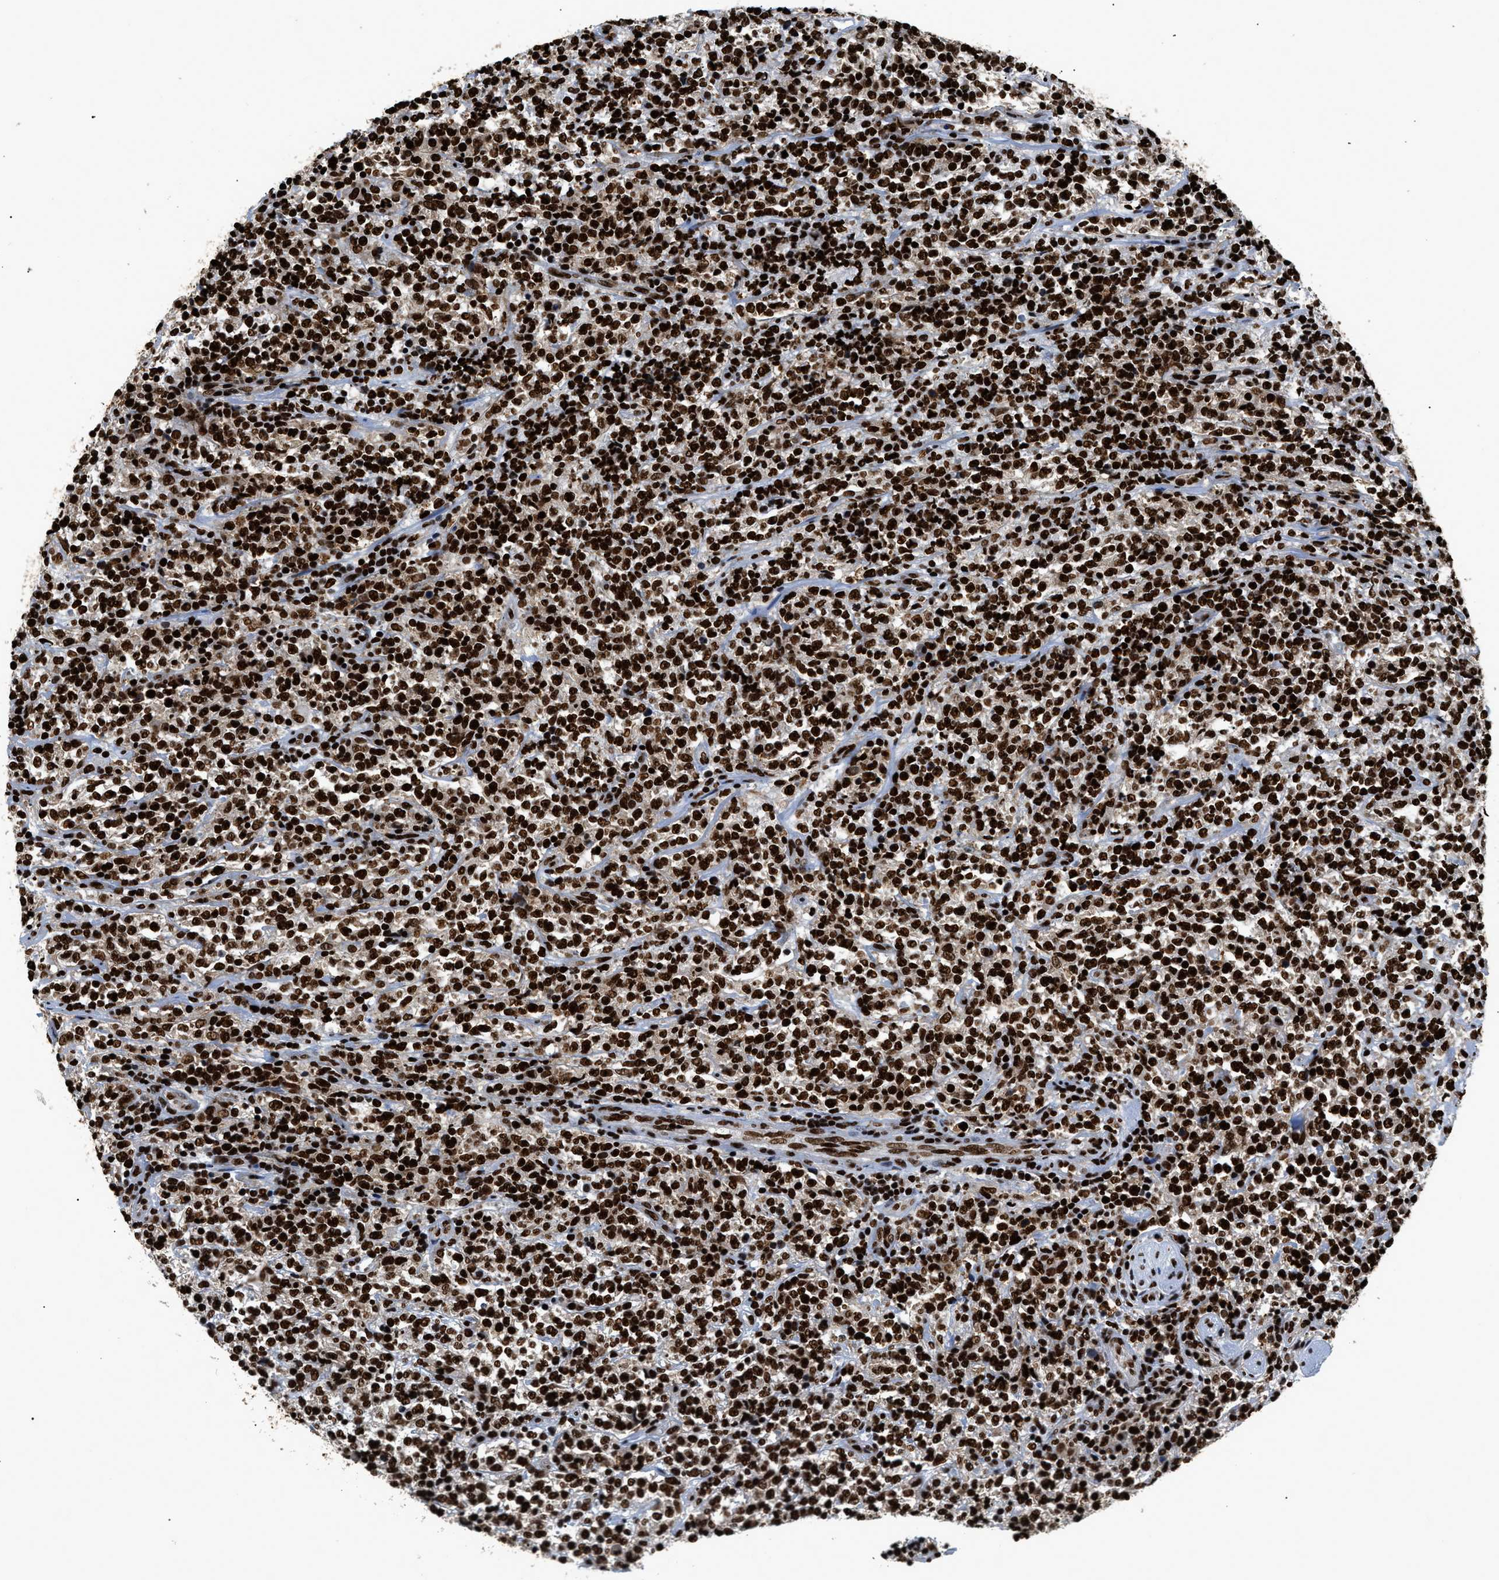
{"staining": {"intensity": "strong", "quantity": ">75%", "location": "nuclear"}, "tissue": "lymphoma", "cell_type": "Tumor cells", "image_type": "cancer", "snomed": [{"axis": "morphology", "description": "Malignant lymphoma, non-Hodgkin's type, High grade"}, {"axis": "topography", "description": "Soft tissue"}], "caption": "Human lymphoma stained for a protein (brown) demonstrates strong nuclear positive expression in about >75% of tumor cells.", "gene": "HNRNPM", "patient": {"sex": "male", "age": 18}}